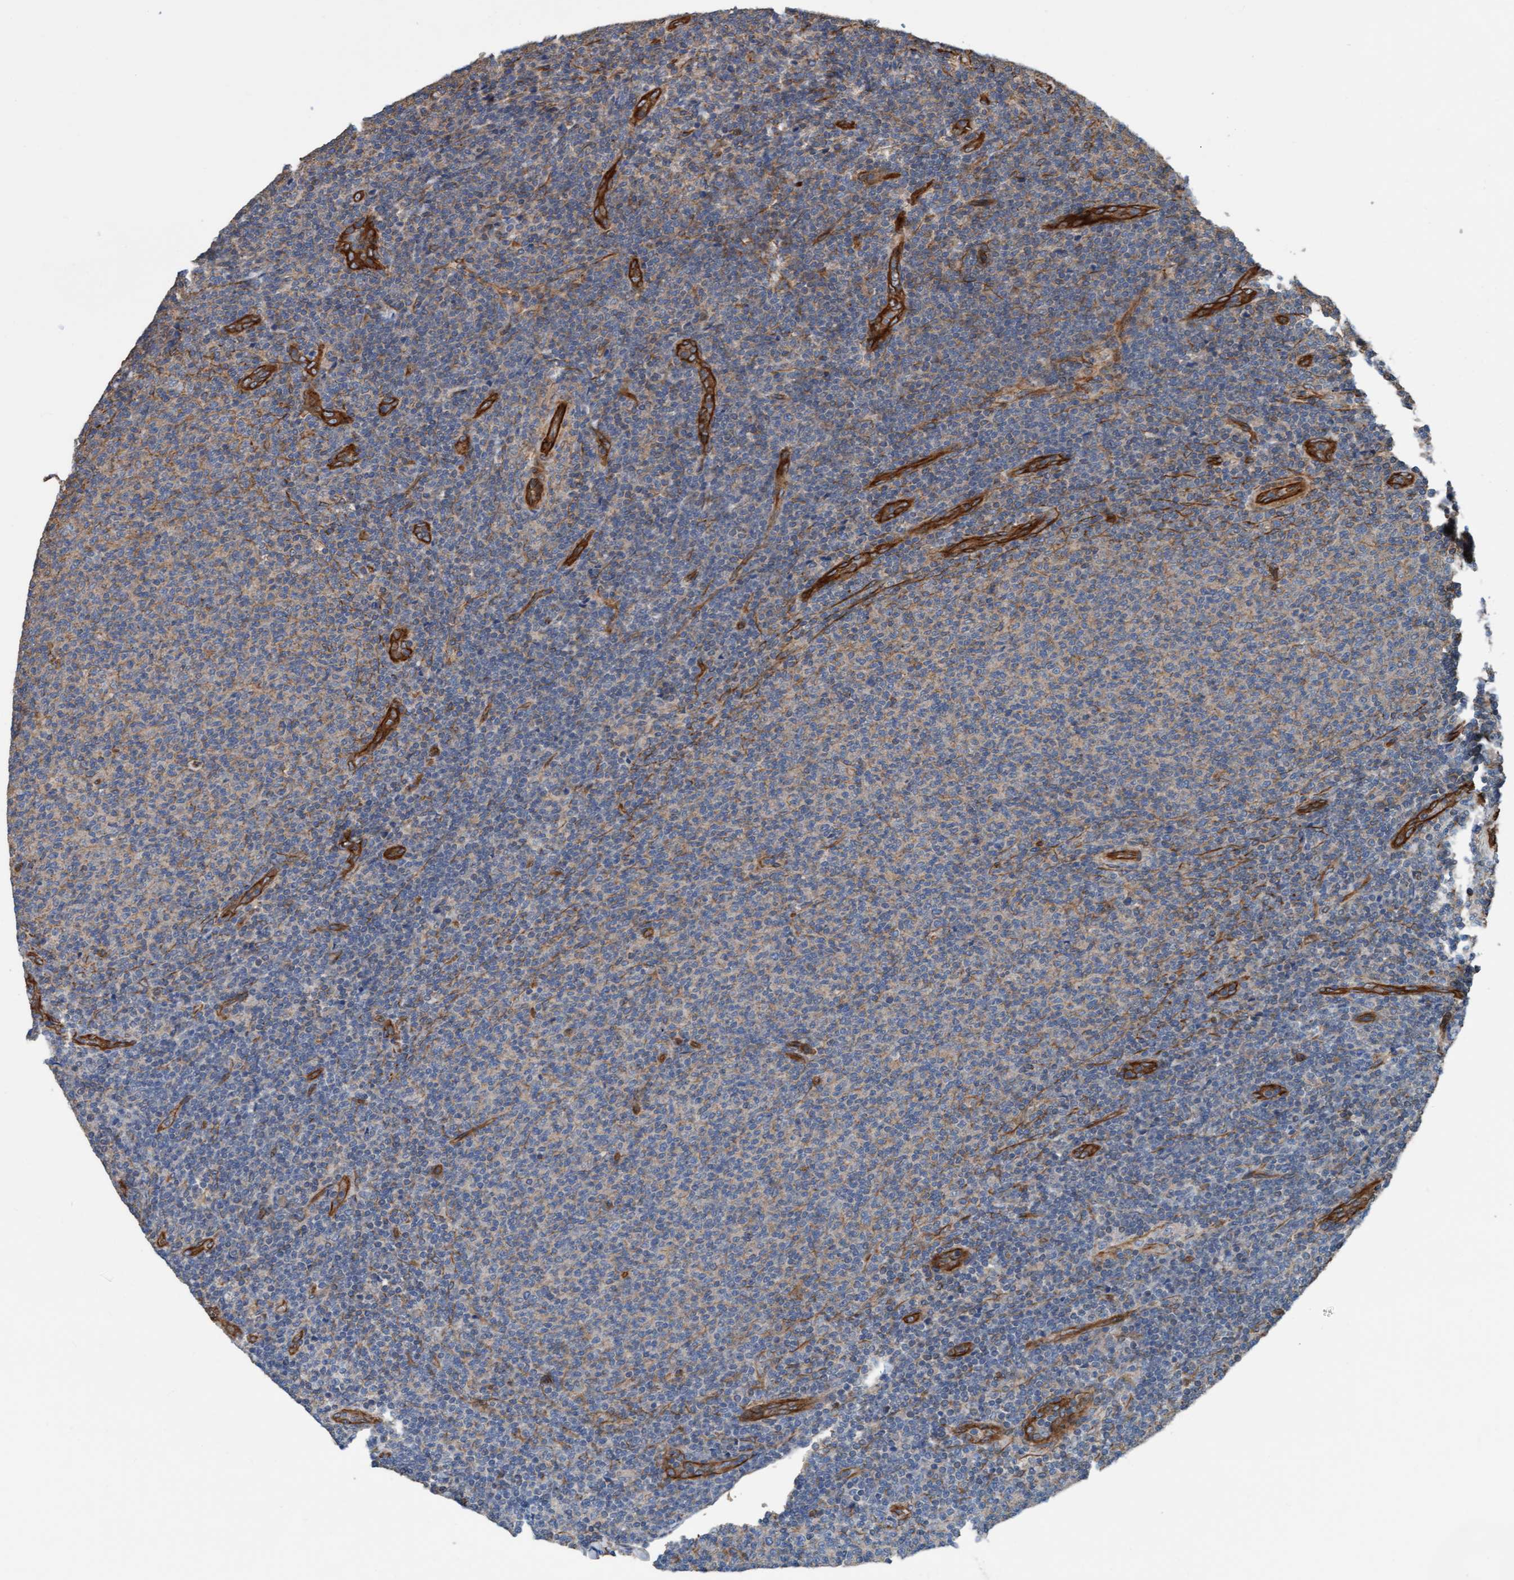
{"staining": {"intensity": "weak", "quantity": "25%-75%", "location": "cytoplasmic/membranous"}, "tissue": "lymphoma", "cell_type": "Tumor cells", "image_type": "cancer", "snomed": [{"axis": "morphology", "description": "Malignant lymphoma, non-Hodgkin's type, Low grade"}, {"axis": "topography", "description": "Lymph node"}], "caption": "Weak cytoplasmic/membranous expression is identified in about 25%-75% of tumor cells in malignant lymphoma, non-Hodgkin's type (low-grade). (DAB (3,3'-diaminobenzidine) = brown stain, brightfield microscopy at high magnification).", "gene": "STXBP4", "patient": {"sex": "male", "age": 66}}